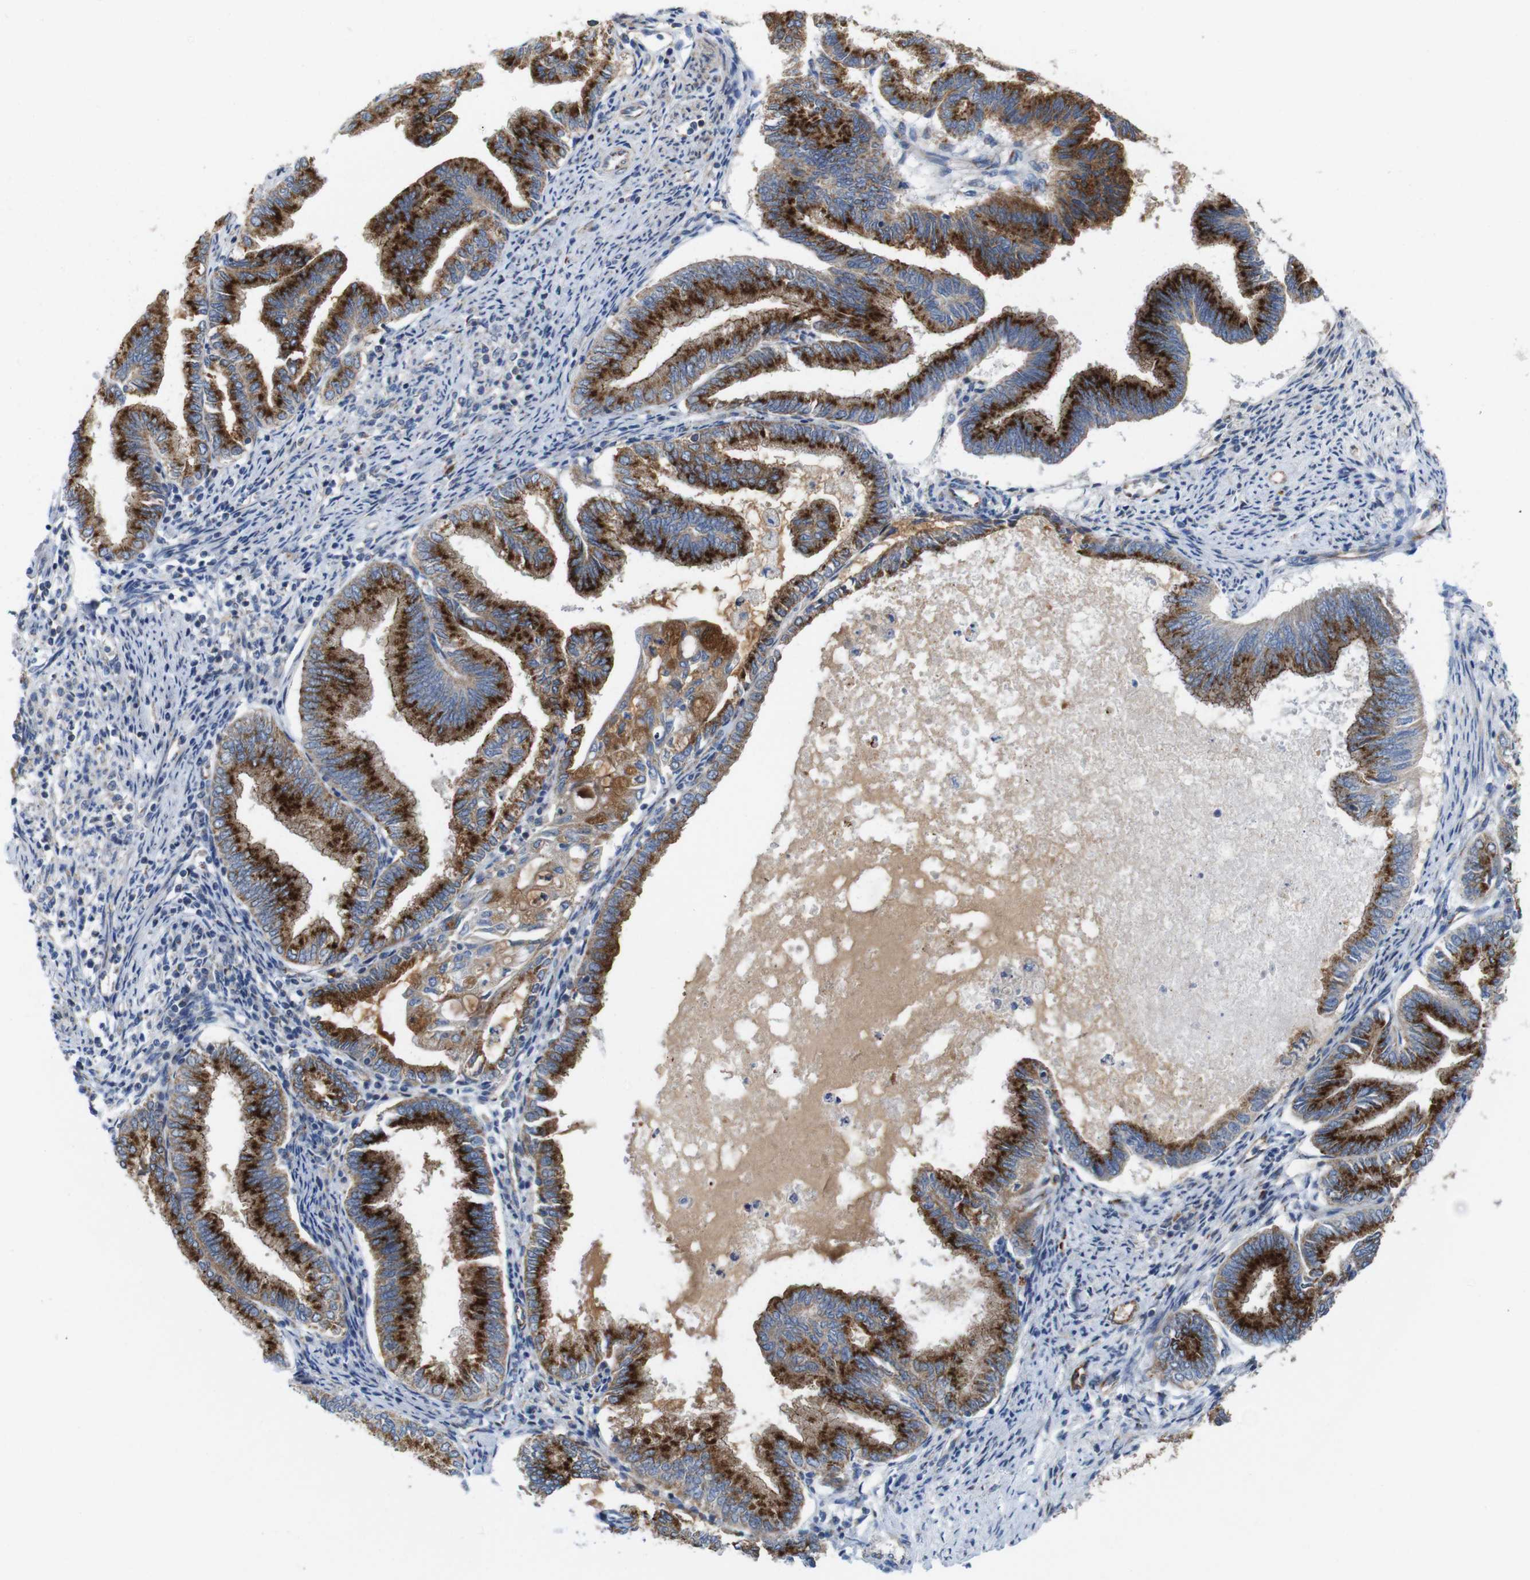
{"staining": {"intensity": "strong", "quantity": ">75%", "location": "cytoplasmic/membranous"}, "tissue": "endometrial cancer", "cell_type": "Tumor cells", "image_type": "cancer", "snomed": [{"axis": "morphology", "description": "Adenocarcinoma, NOS"}, {"axis": "topography", "description": "Endometrium"}], "caption": "Protein expression analysis of endometrial adenocarcinoma shows strong cytoplasmic/membranous expression in approximately >75% of tumor cells.", "gene": "EFCAB14", "patient": {"sex": "female", "age": 86}}